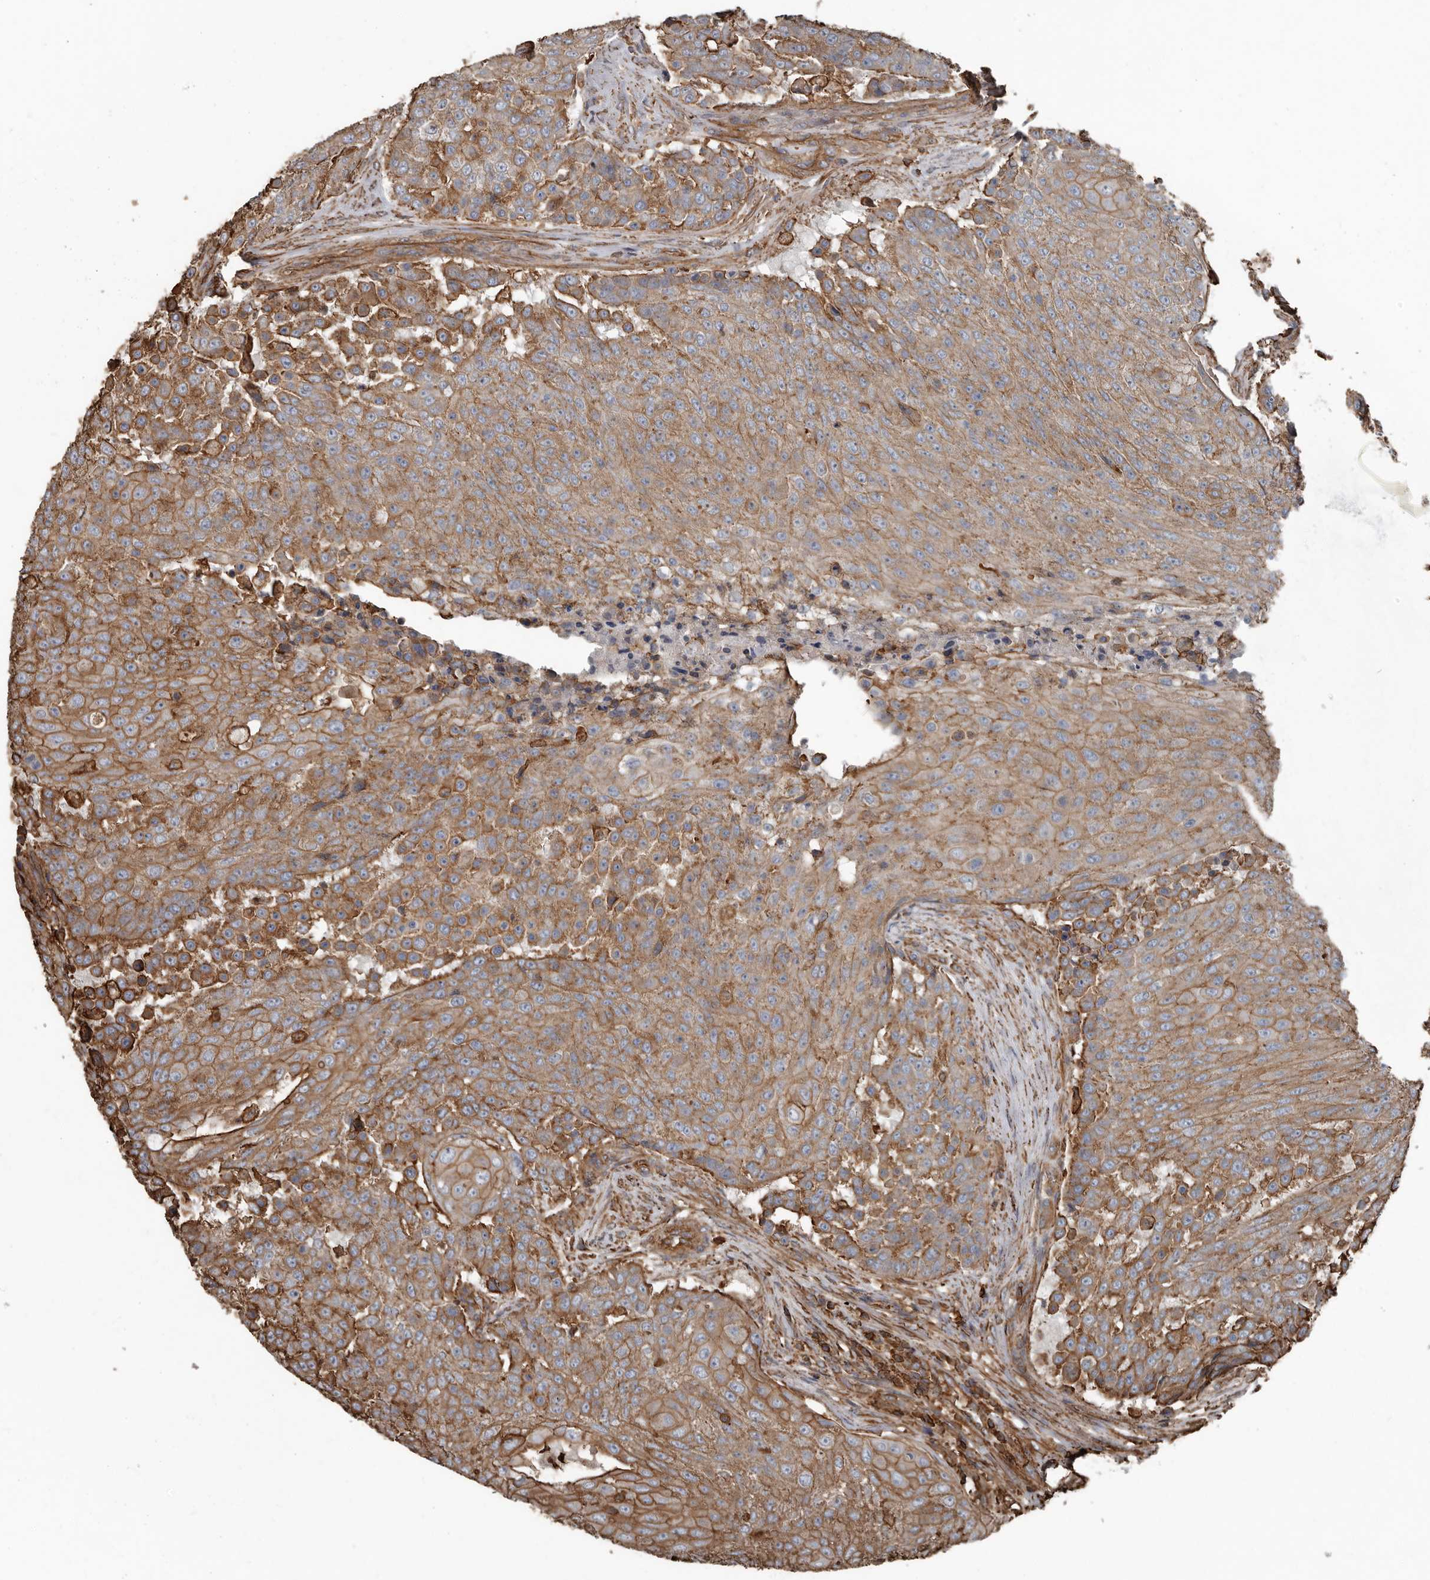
{"staining": {"intensity": "moderate", "quantity": ">75%", "location": "cytoplasmic/membranous"}, "tissue": "urothelial cancer", "cell_type": "Tumor cells", "image_type": "cancer", "snomed": [{"axis": "morphology", "description": "Urothelial carcinoma, High grade"}, {"axis": "topography", "description": "Urinary bladder"}], "caption": "A high-resolution micrograph shows immunohistochemistry staining of urothelial cancer, which reveals moderate cytoplasmic/membranous positivity in approximately >75% of tumor cells.", "gene": "DENND6B", "patient": {"sex": "female", "age": 63}}